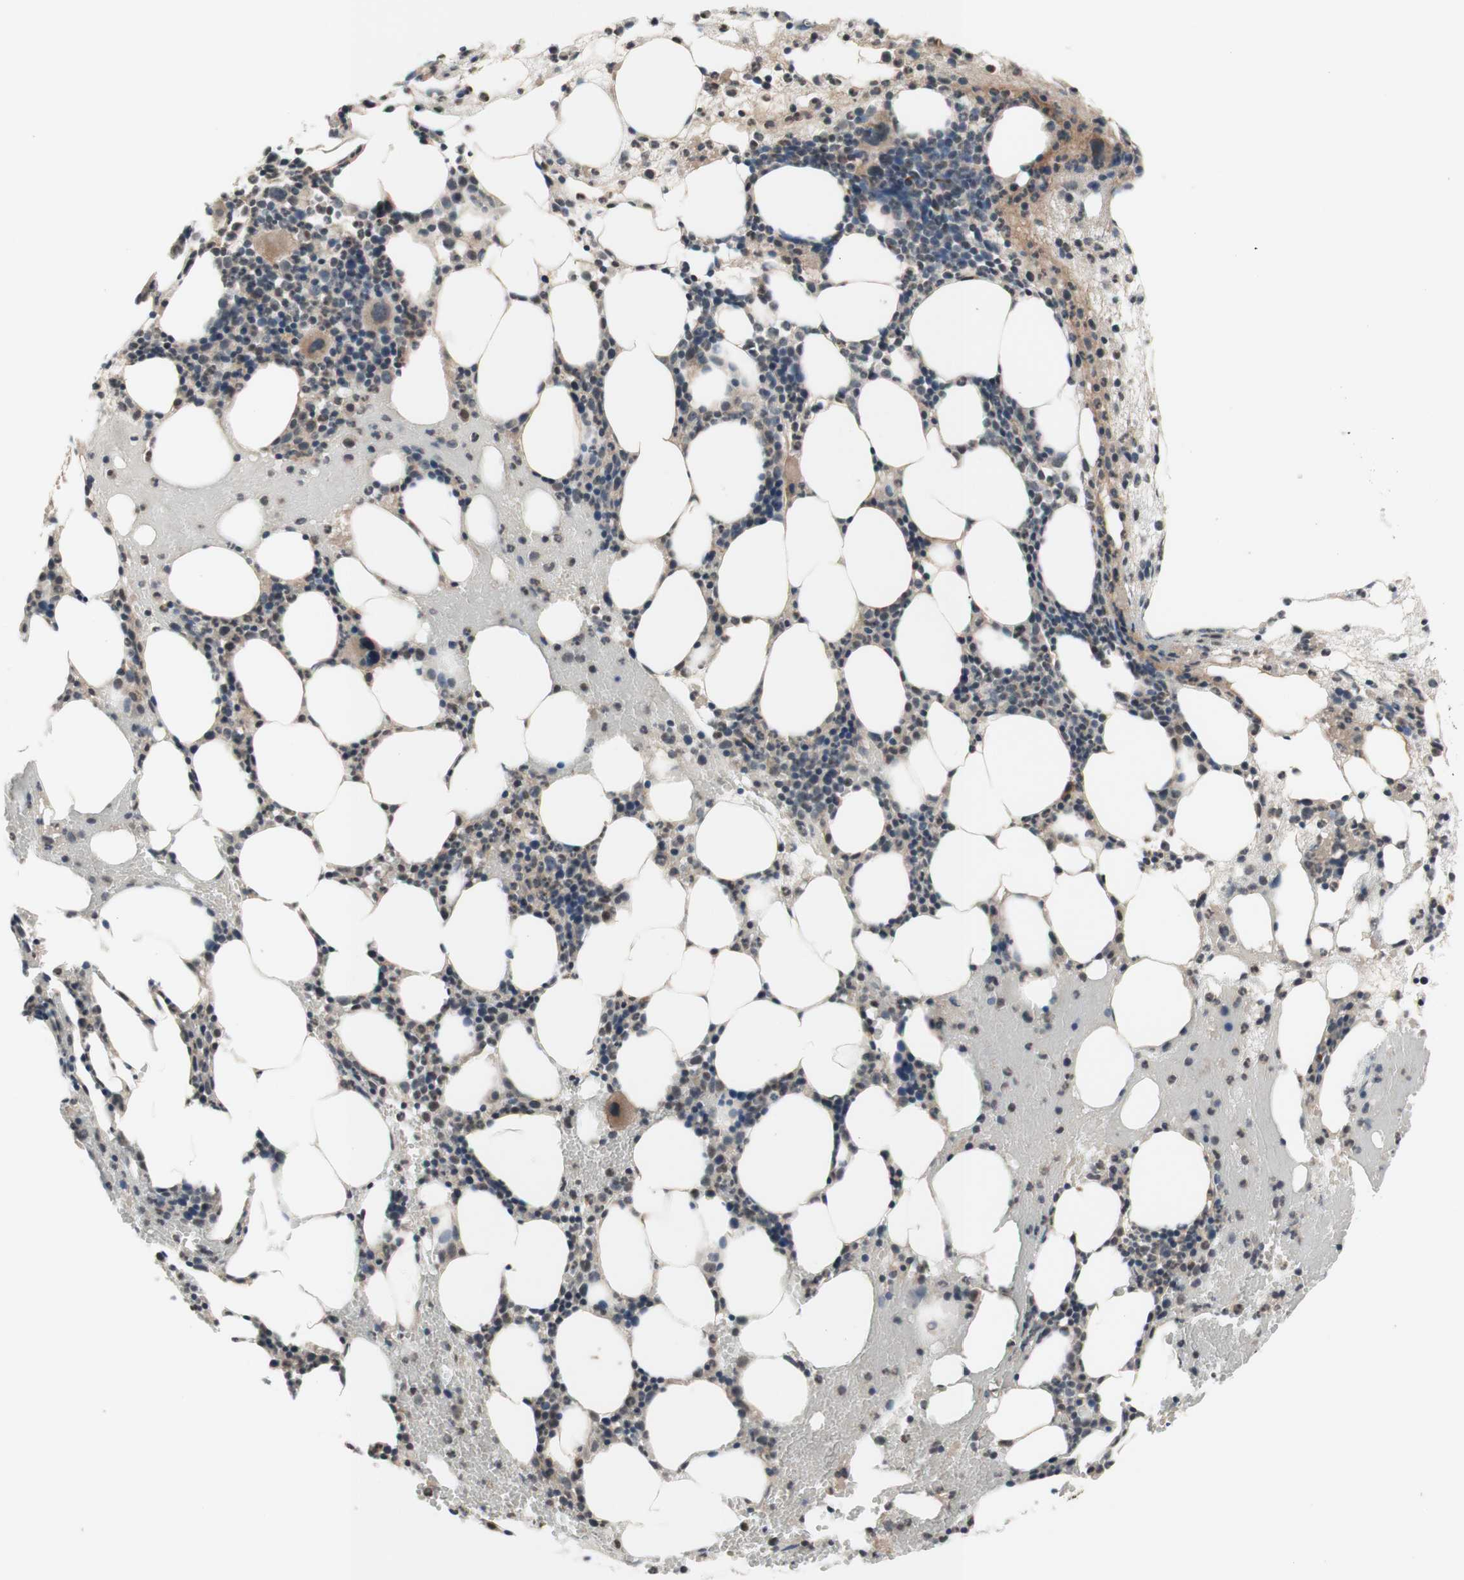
{"staining": {"intensity": "moderate", "quantity": "25%-75%", "location": "cytoplasmic/membranous,nuclear"}, "tissue": "bone marrow", "cell_type": "Hematopoietic cells", "image_type": "normal", "snomed": [{"axis": "morphology", "description": "Normal tissue, NOS"}, {"axis": "morphology", "description": "Inflammation, NOS"}, {"axis": "topography", "description": "Bone marrow"}], "caption": "IHC (DAB) staining of unremarkable human bone marrow shows moderate cytoplasmic/membranous,nuclear protein positivity in approximately 25%-75% of hematopoietic cells.", "gene": "CD55", "patient": {"sex": "female", "age": 79}}